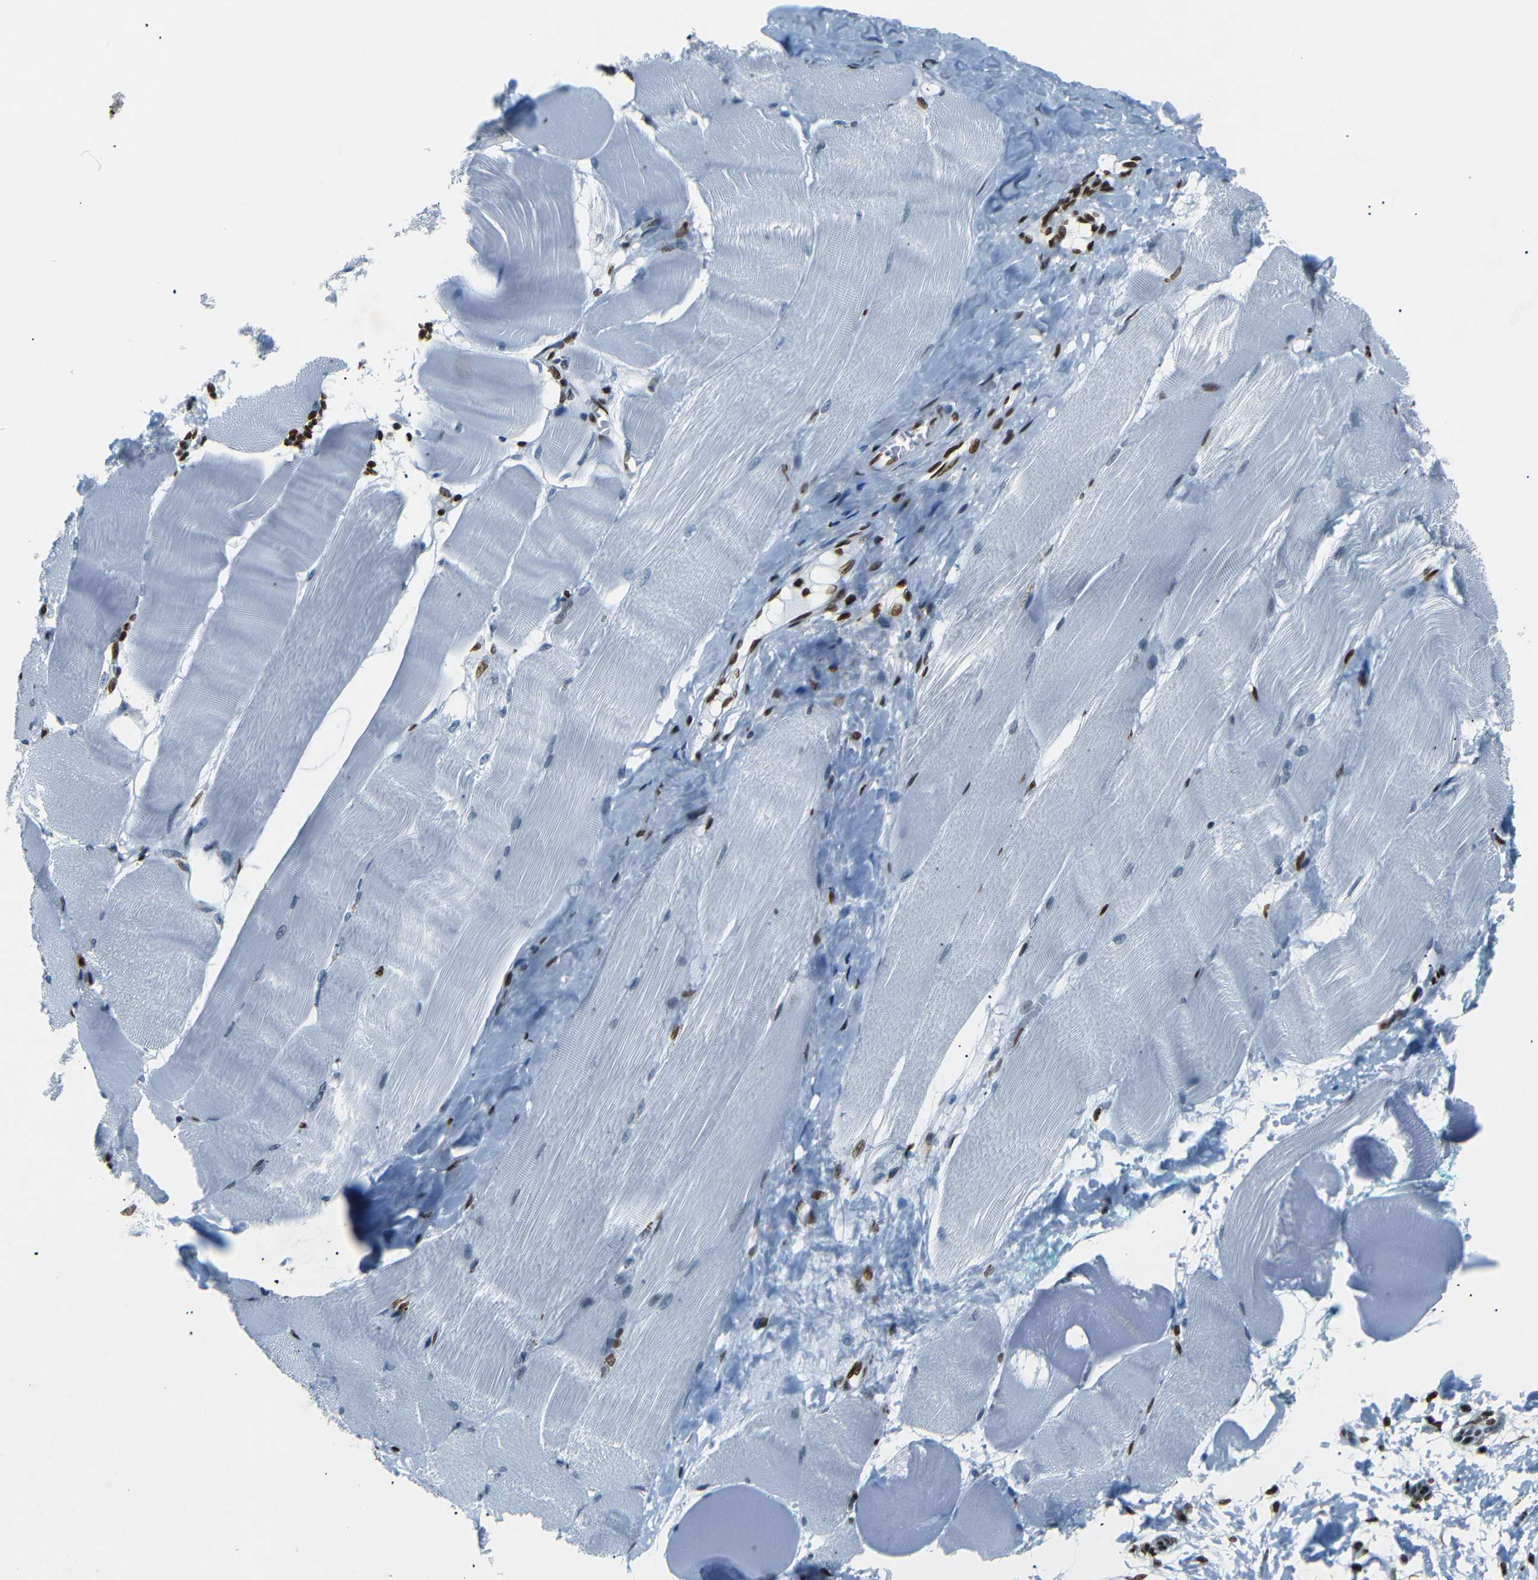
{"staining": {"intensity": "negative", "quantity": "none", "location": "none"}, "tissue": "skeletal muscle", "cell_type": "Myocytes", "image_type": "normal", "snomed": [{"axis": "morphology", "description": "Normal tissue, NOS"}, {"axis": "morphology", "description": "Squamous cell carcinoma, NOS"}, {"axis": "topography", "description": "Skeletal muscle"}], "caption": "The photomicrograph exhibits no significant positivity in myocytes of skeletal muscle. Nuclei are stained in blue.", "gene": "HMGN1", "patient": {"sex": "male", "age": 51}}